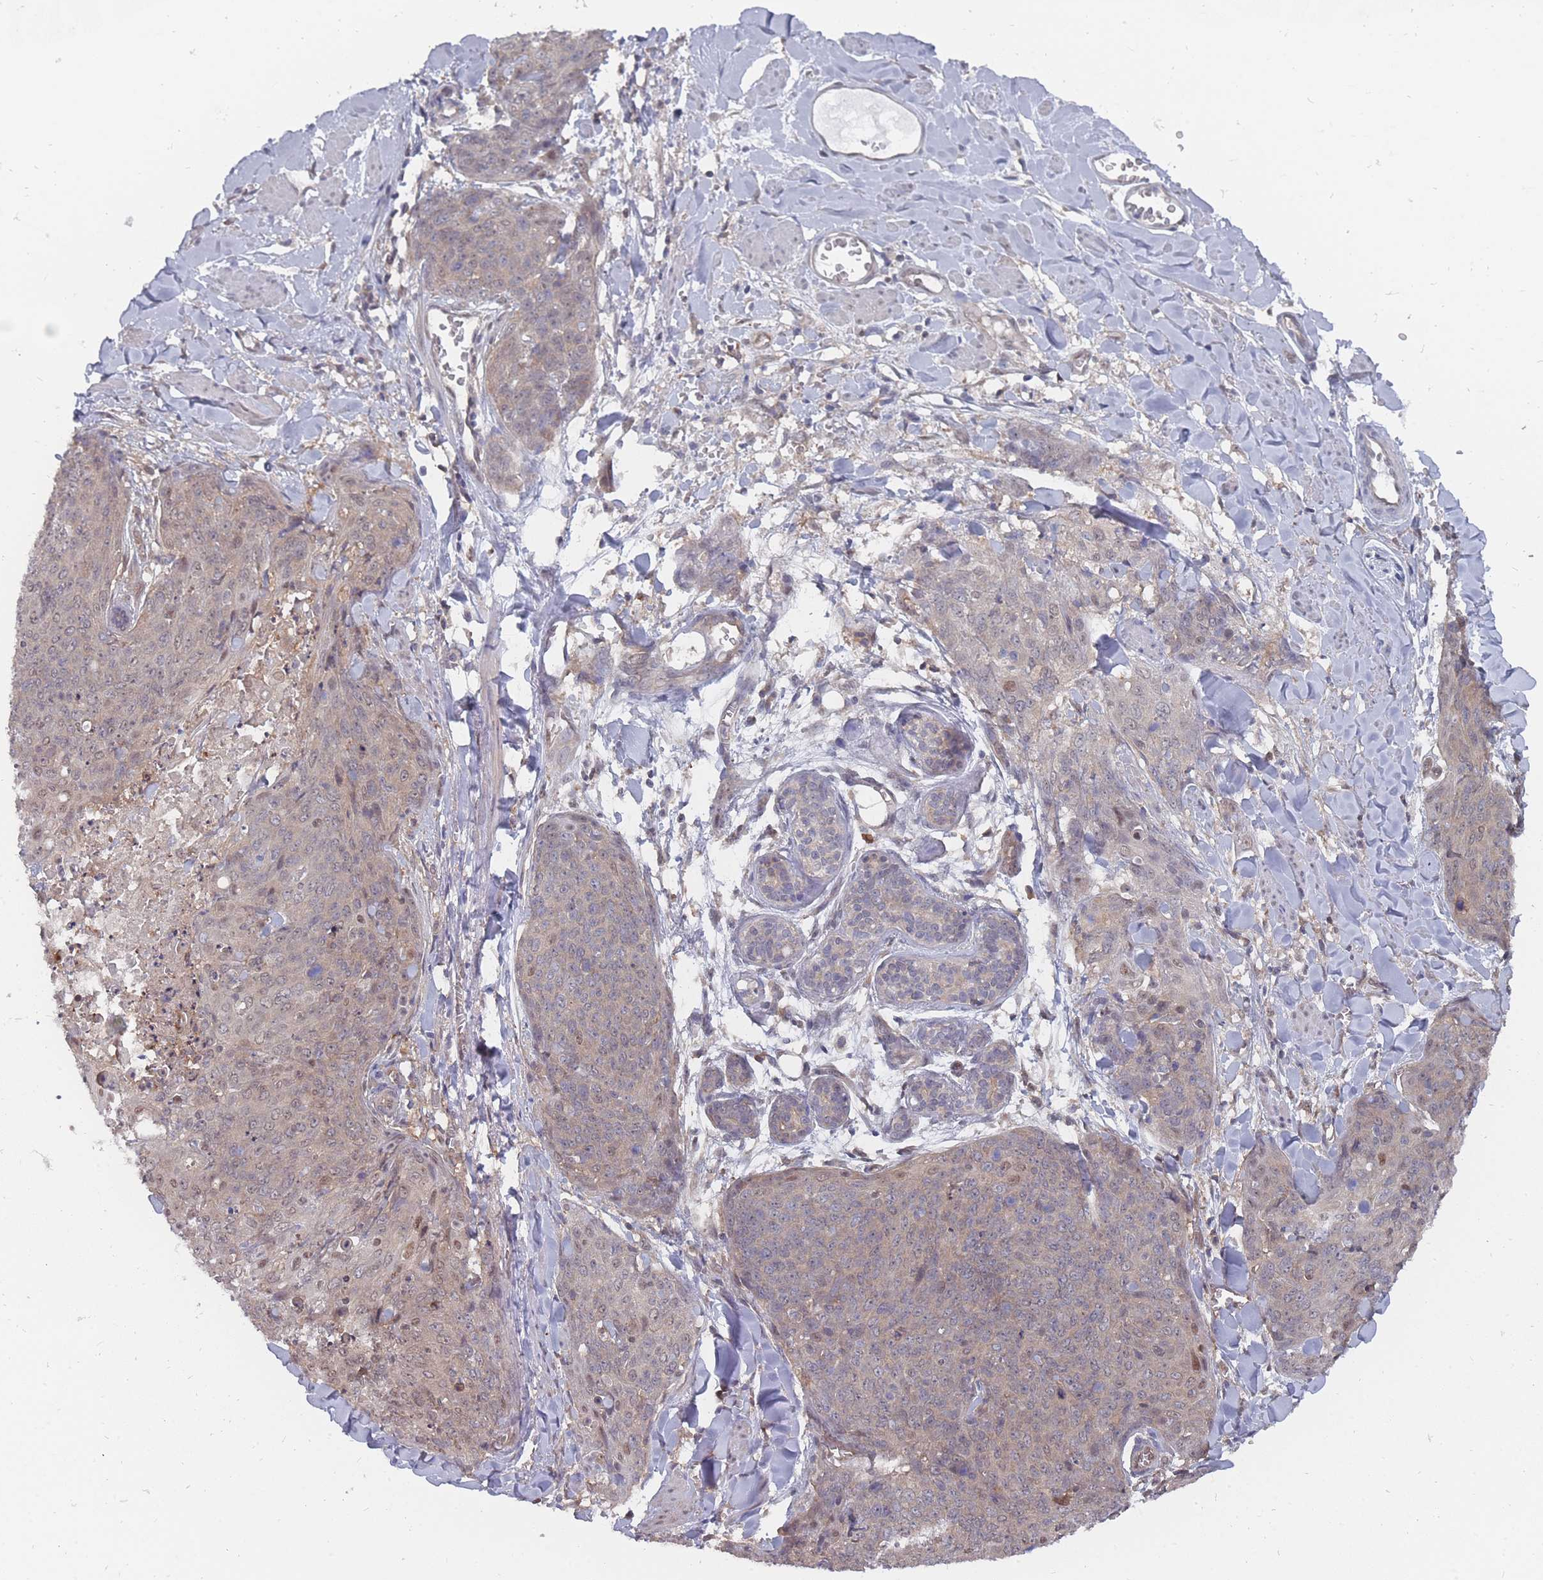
{"staining": {"intensity": "moderate", "quantity": "<25%", "location": "nuclear"}, "tissue": "skin cancer", "cell_type": "Tumor cells", "image_type": "cancer", "snomed": [{"axis": "morphology", "description": "Squamous cell carcinoma, NOS"}, {"axis": "topography", "description": "Skin"}, {"axis": "topography", "description": "Vulva"}], "caption": "Skin cancer (squamous cell carcinoma) was stained to show a protein in brown. There is low levels of moderate nuclear staining in approximately <25% of tumor cells.", "gene": "NKD1", "patient": {"sex": "female", "age": 85}}